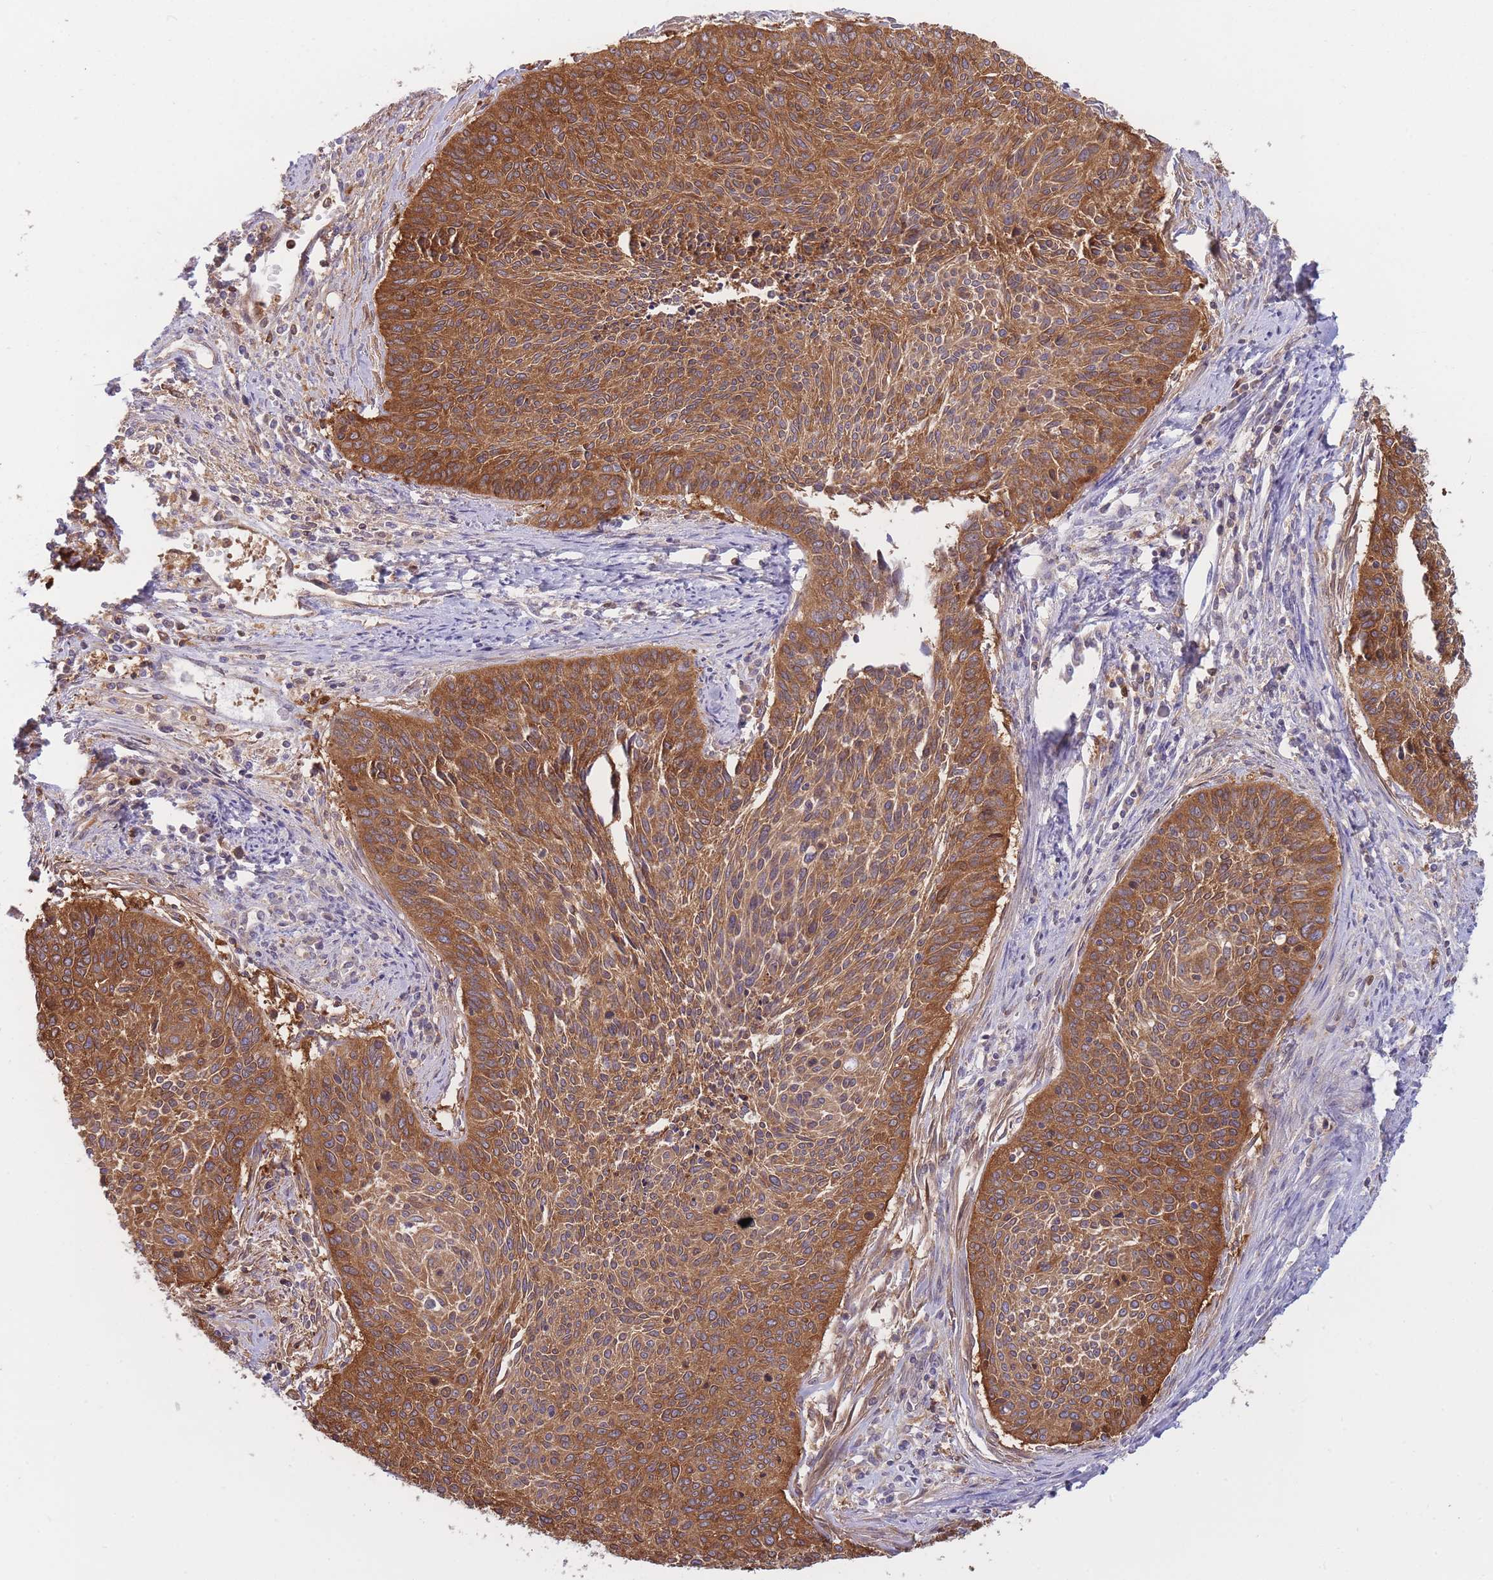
{"staining": {"intensity": "strong", "quantity": ">75%", "location": "cytoplasmic/membranous"}, "tissue": "cervical cancer", "cell_type": "Tumor cells", "image_type": "cancer", "snomed": [{"axis": "morphology", "description": "Squamous cell carcinoma, NOS"}, {"axis": "topography", "description": "Cervix"}], "caption": "There is high levels of strong cytoplasmic/membranous expression in tumor cells of cervical cancer (squamous cell carcinoma), as demonstrated by immunohistochemical staining (brown color).", "gene": "SLC4A9", "patient": {"sex": "female", "age": 55}}